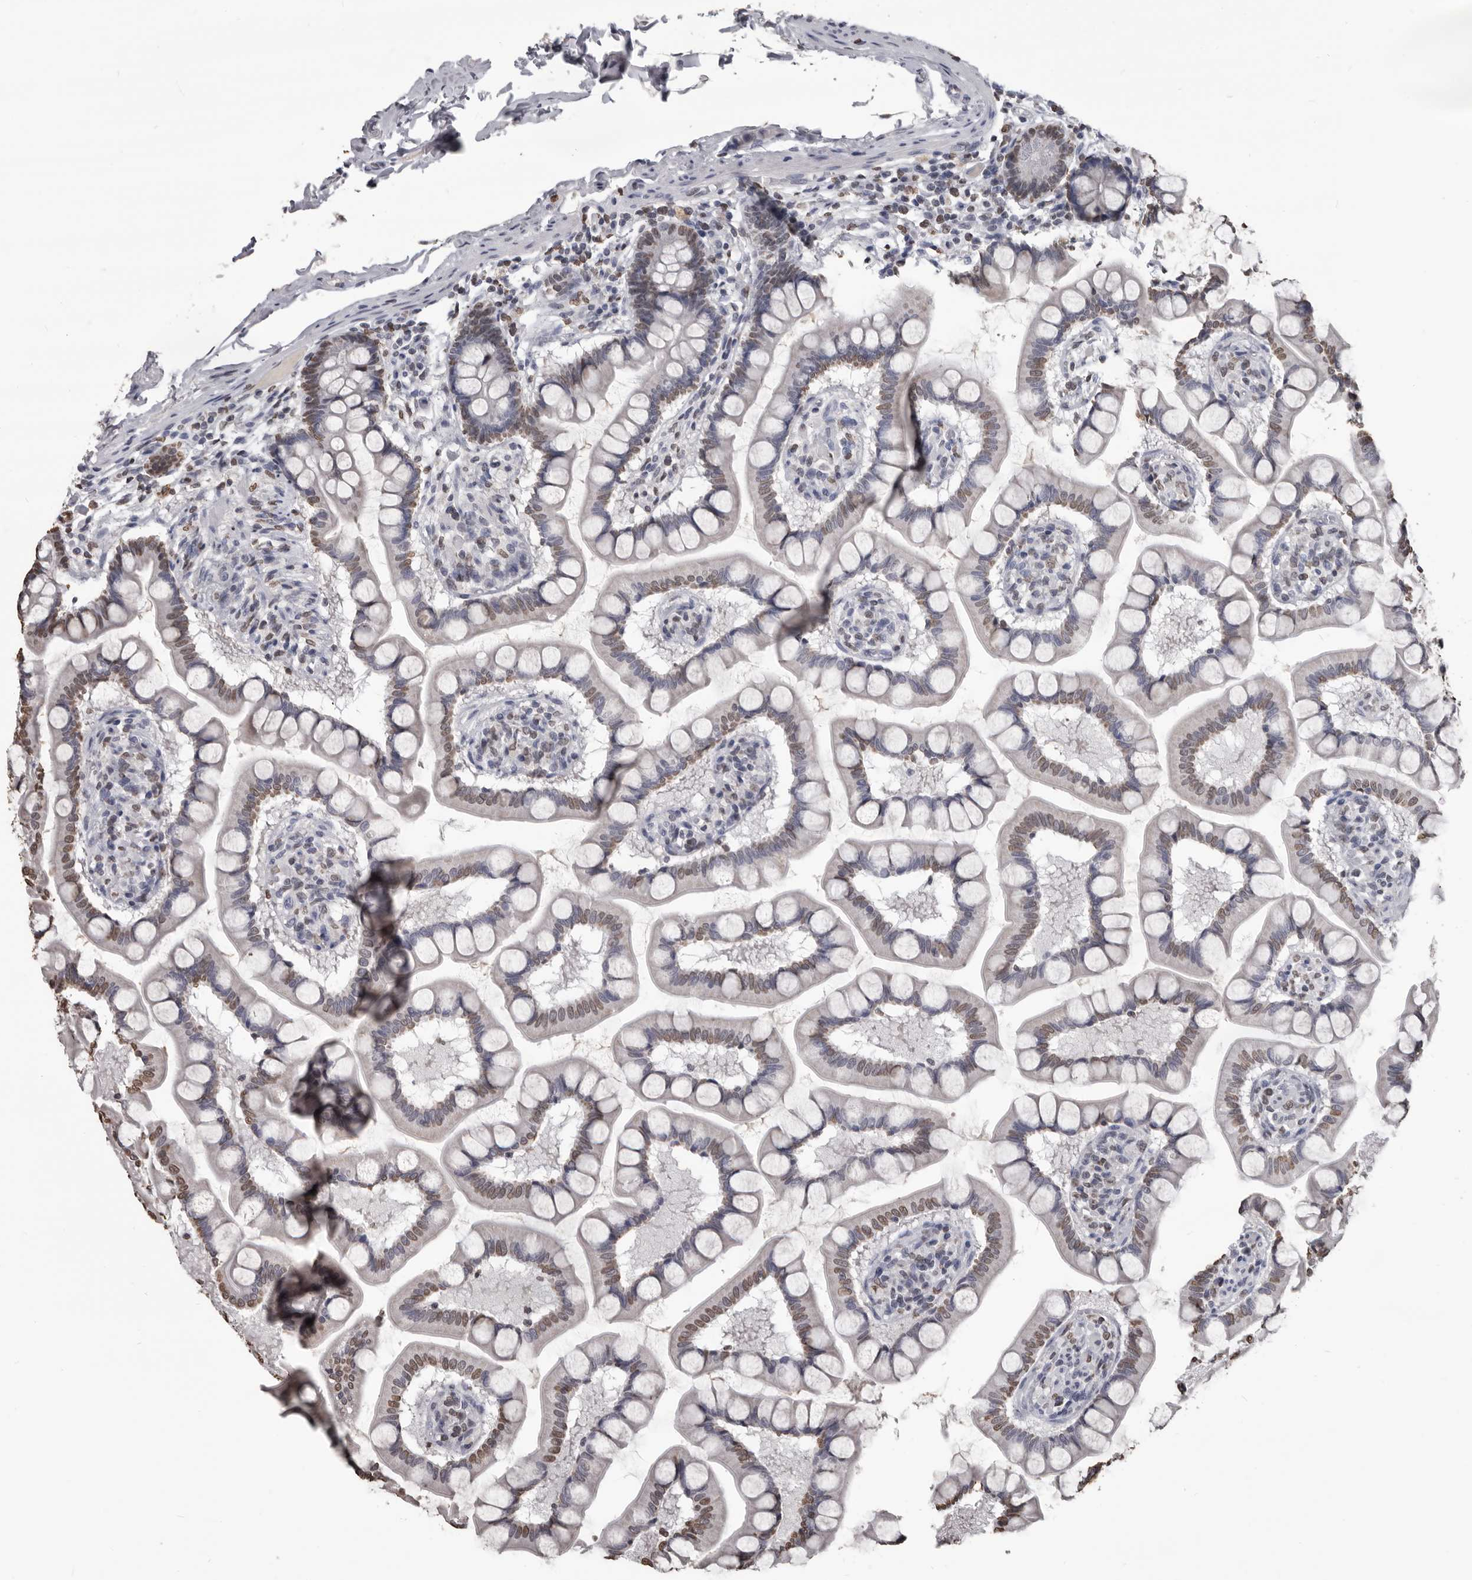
{"staining": {"intensity": "moderate", "quantity": "25%-75%", "location": "nuclear"}, "tissue": "small intestine", "cell_type": "Glandular cells", "image_type": "normal", "snomed": [{"axis": "morphology", "description": "Normal tissue, NOS"}, {"axis": "topography", "description": "Small intestine"}], "caption": "Immunohistochemistry micrograph of unremarkable small intestine: small intestine stained using IHC displays medium levels of moderate protein expression localized specifically in the nuclear of glandular cells, appearing as a nuclear brown color.", "gene": "AHR", "patient": {"sex": "male", "age": 41}}